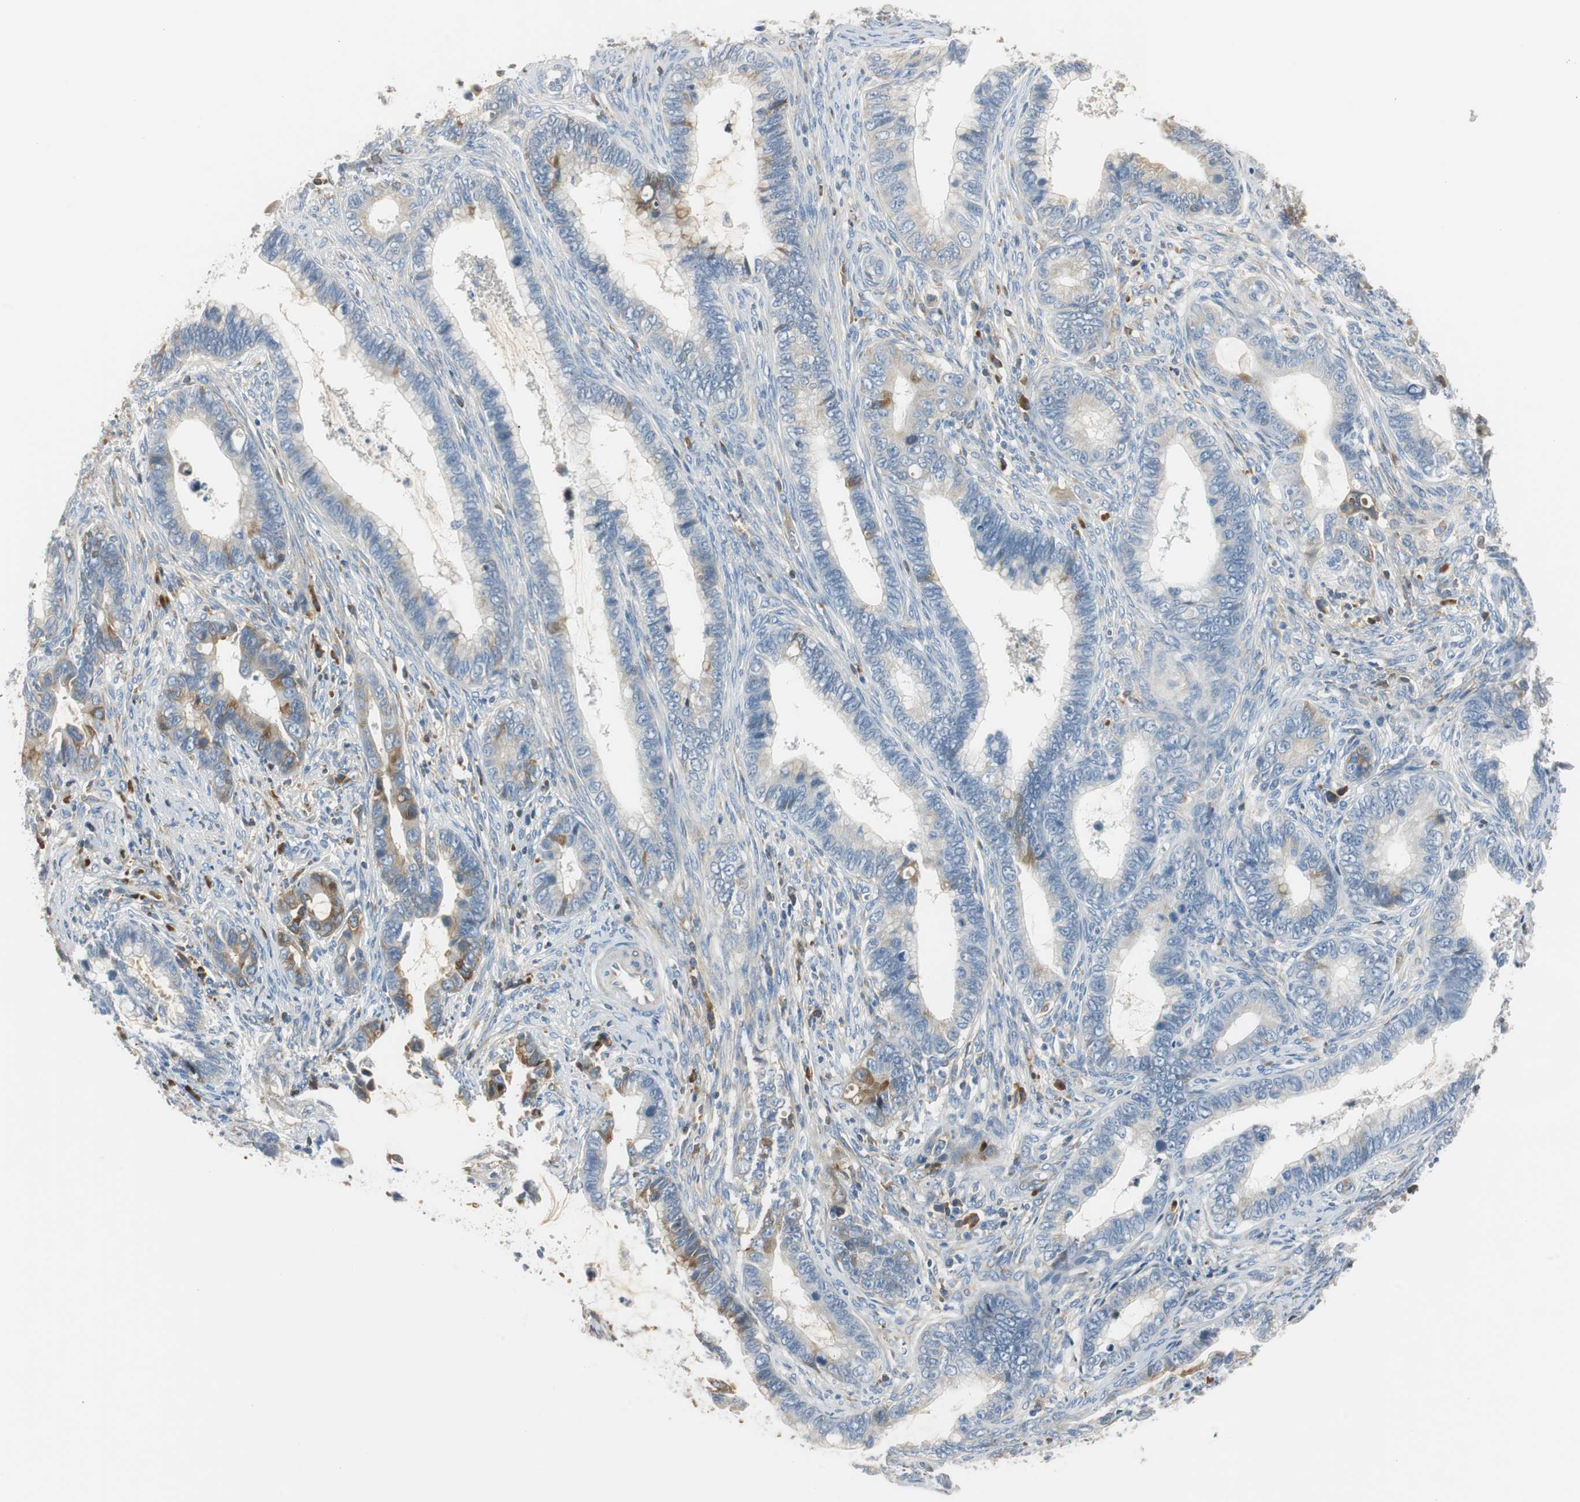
{"staining": {"intensity": "moderate", "quantity": "<25%", "location": "cytoplasmic/membranous"}, "tissue": "cervical cancer", "cell_type": "Tumor cells", "image_type": "cancer", "snomed": [{"axis": "morphology", "description": "Adenocarcinoma, NOS"}, {"axis": "topography", "description": "Cervix"}], "caption": "IHC of human cervical adenocarcinoma displays low levels of moderate cytoplasmic/membranous expression in about <25% of tumor cells.", "gene": "SERPINF1", "patient": {"sex": "female", "age": 44}}